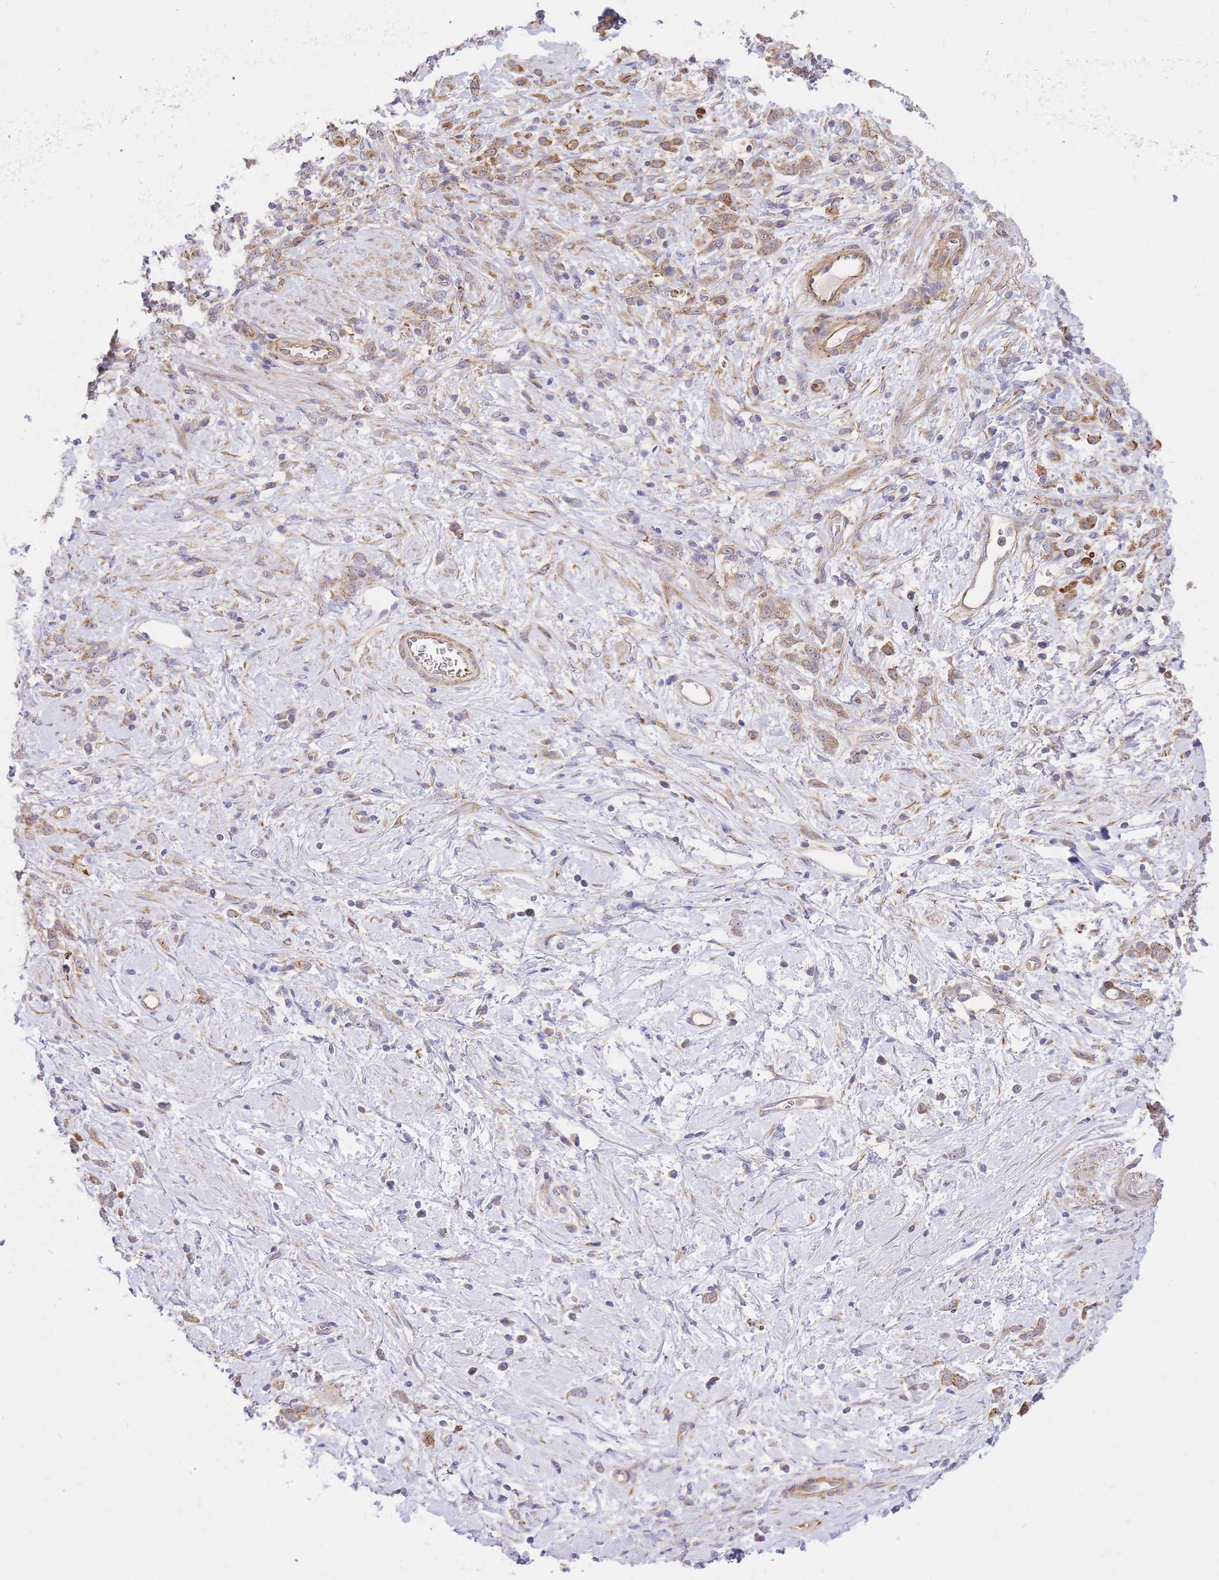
{"staining": {"intensity": "moderate", "quantity": ">75%", "location": "cytoplasmic/membranous"}, "tissue": "stomach cancer", "cell_type": "Tumor cells", "image_type": "cancer", "snomed": [{"axis": "morphology", "description": "Adenocarcinoma, NOS"}, {"axis": "topography", "description": "Stomach"}], "caption": "Immunohistochemical staining of human stomach cancer displays medium levels of moderate cytoplasmic/membranous protein staining in approximately >75% of tumor cells. (Brightfield microscopy of DAB IHC at high magnification).", "gene": "INSYN2B", "patient": {"sex": "female", "age": 60}}